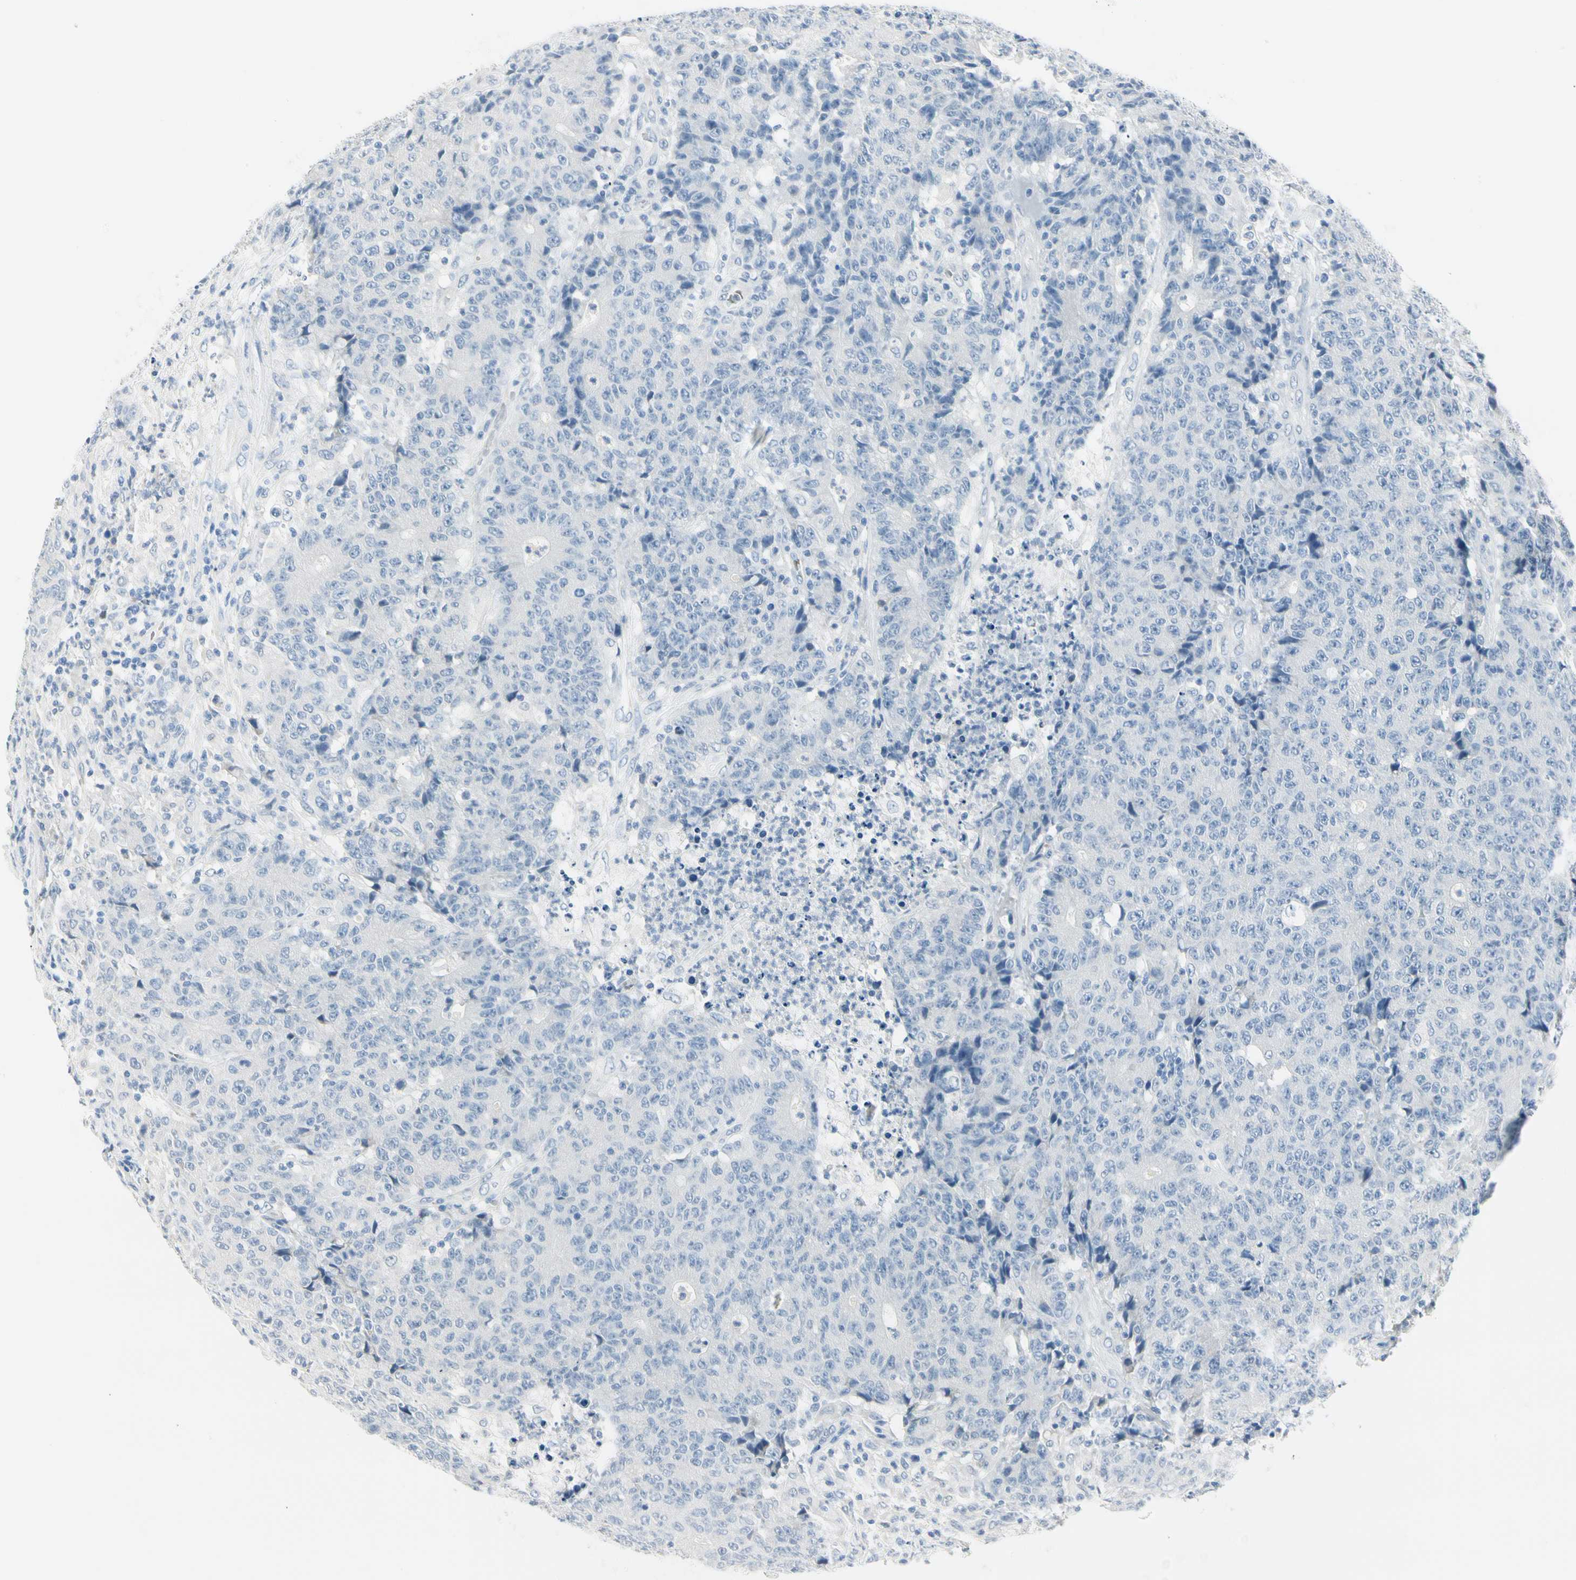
{"staining": {"intensity": "negative", "quantity": "none", "location": "none"}, "tissue": "colorectal cancer", "cell_type": "Tumor cells", "image_type": "cancer", "snomed": [{"axis": "morphology", "description": "Normal tissue, NOS"}, {"axis": "morphology", "description": "Adenocarcinoma, NOS"}, {"axis": "topography", "description": "Colon"}], "caption": "Tumor cells show no significant protein expression in adenocarcinoma (colorectal).", "gene": "CA1", "patient": {"sex": "female", "age": 75}}